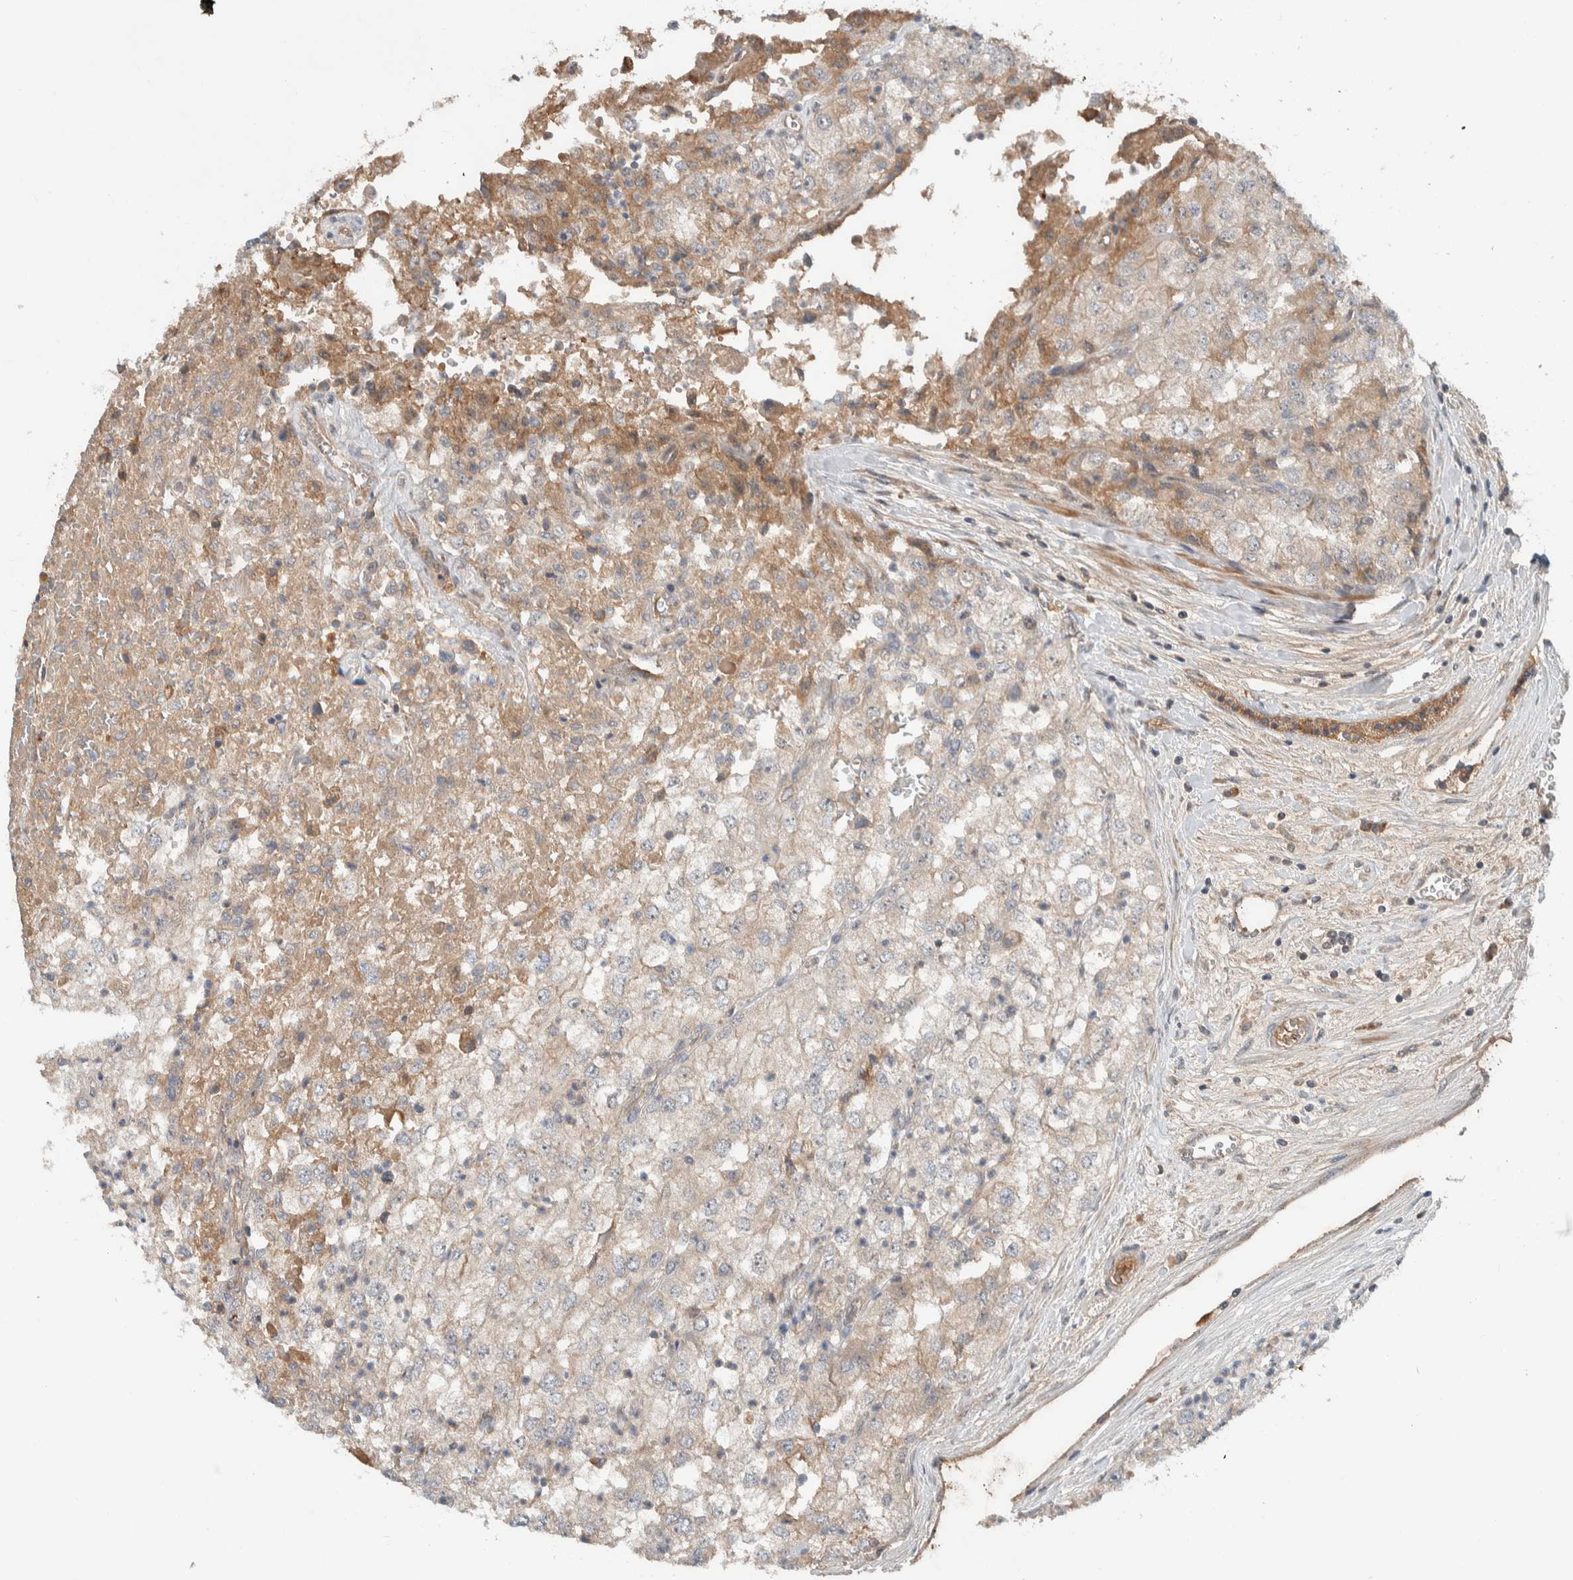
{"staining": {"intensity": "moderate", "quantity": "<25%", "location": "cytoplasmic/membranous"}, "tissue": "renal cancer", "cell_type": "Tumor cells", "image_type": "cancer", "snomed": [{"axis": "morphology", "description": "Adenocarcinoma, NOS"}, {"axis": "topography", "description": "Kidney"}], "caption": "Immunohistochemistry (IHC) micrograph of neoplastic tissue: human renal cancer stained using IHC demonstrates low levels of moderate protein expression localized specifically in the cytoplasmic/membranous of tumor cells, appearing as a cytoplasmic/membranous brown color.", "gene": "ARMC7", "patient": {"sex": "female", "age": 54}}